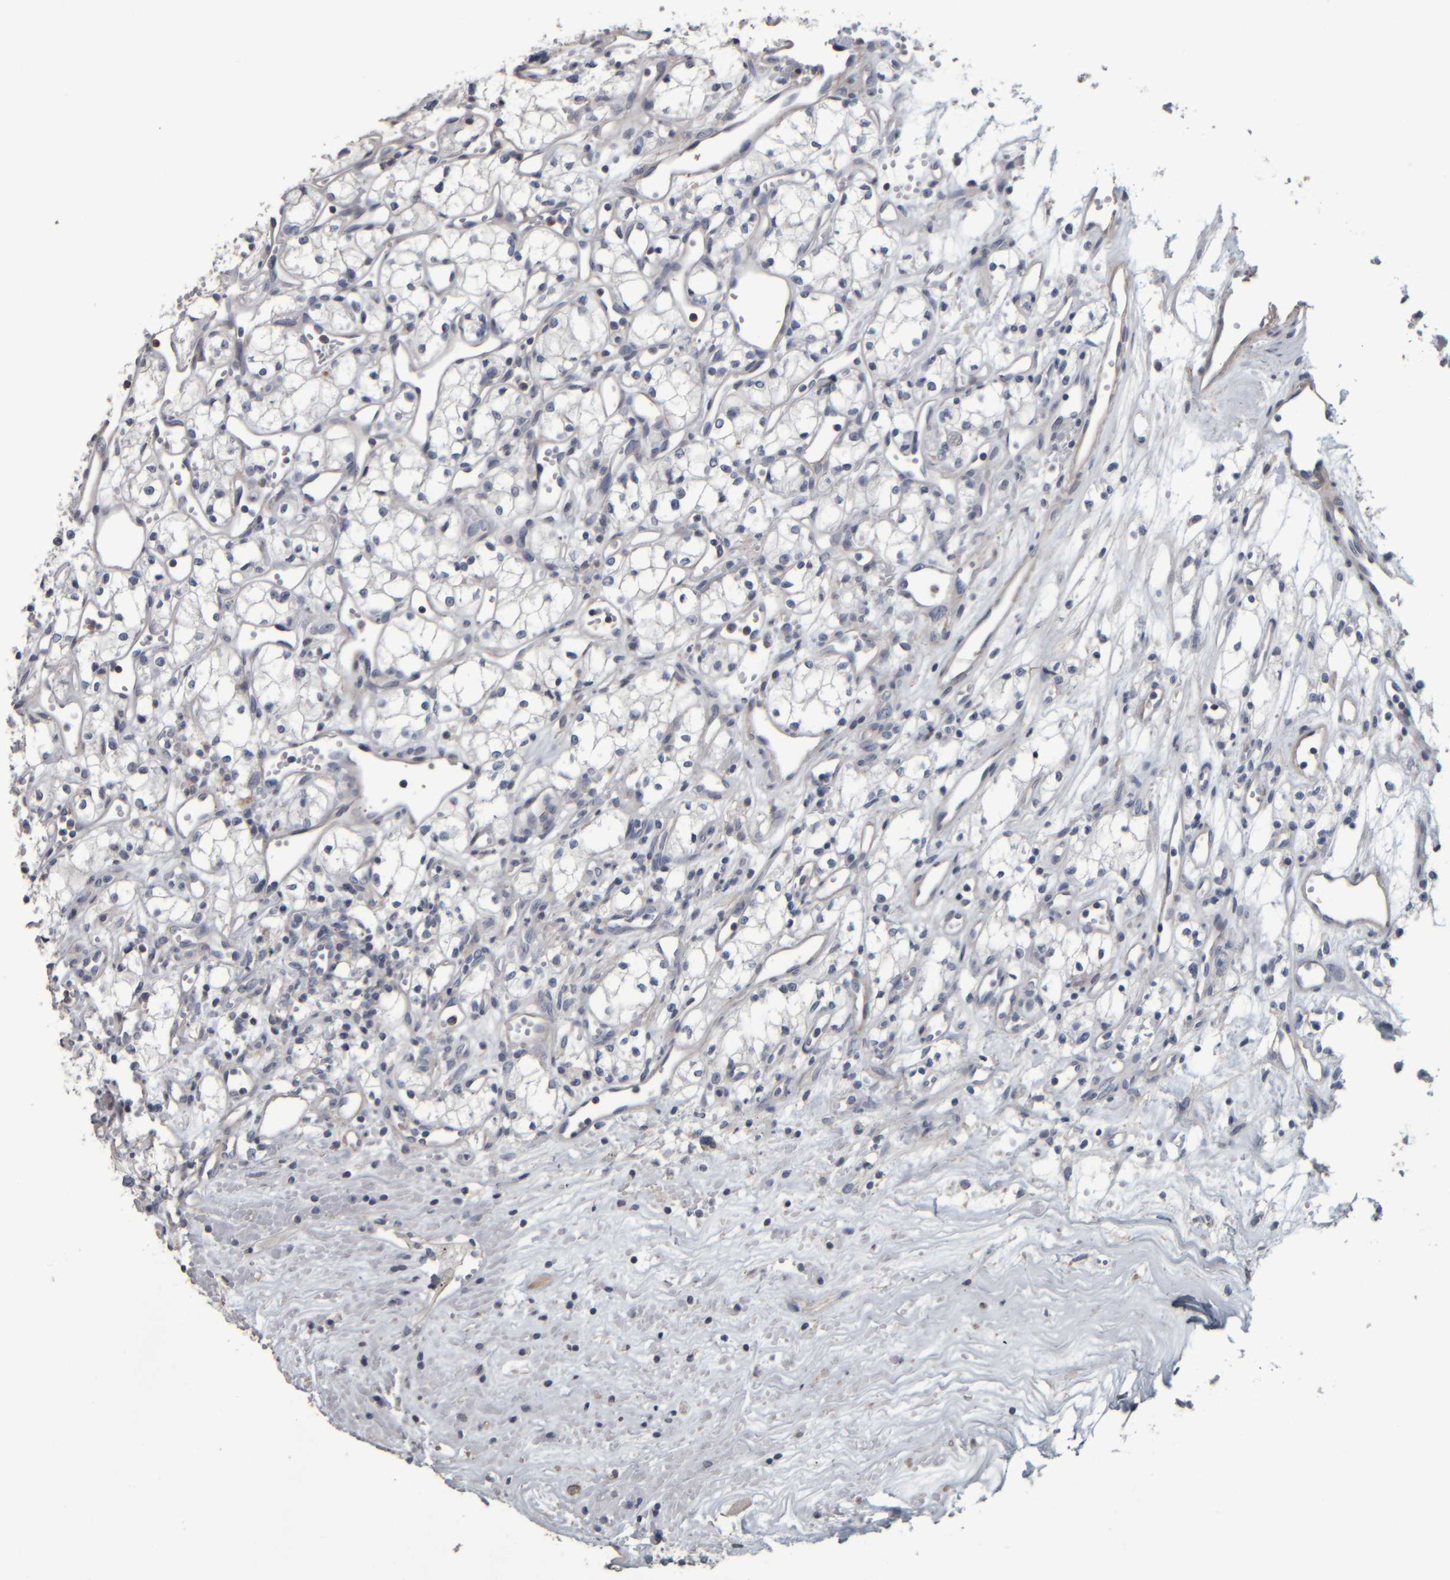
{"staining": {"intensity": "negative", "quantity": "none", "location": "none"}, "tissue": "renal cancer", "cell_type": "Tumor cells", "image_type": "cancer", "snomed": [{"axis": "morphology", "description": "Adenocarcinoma, NOS"}, {"axis": "topography", "description": "Kidney"}], "caption": "IHC photomicrograph of human renal cancer stained for a protein (brown), which reveals no positivity in tumor cells. (Brightfield microscopy of DAB immunohistochemistry at high magnification).", "gene": "CAVIN4", "patient": {"sex": "male", "age": 59}}